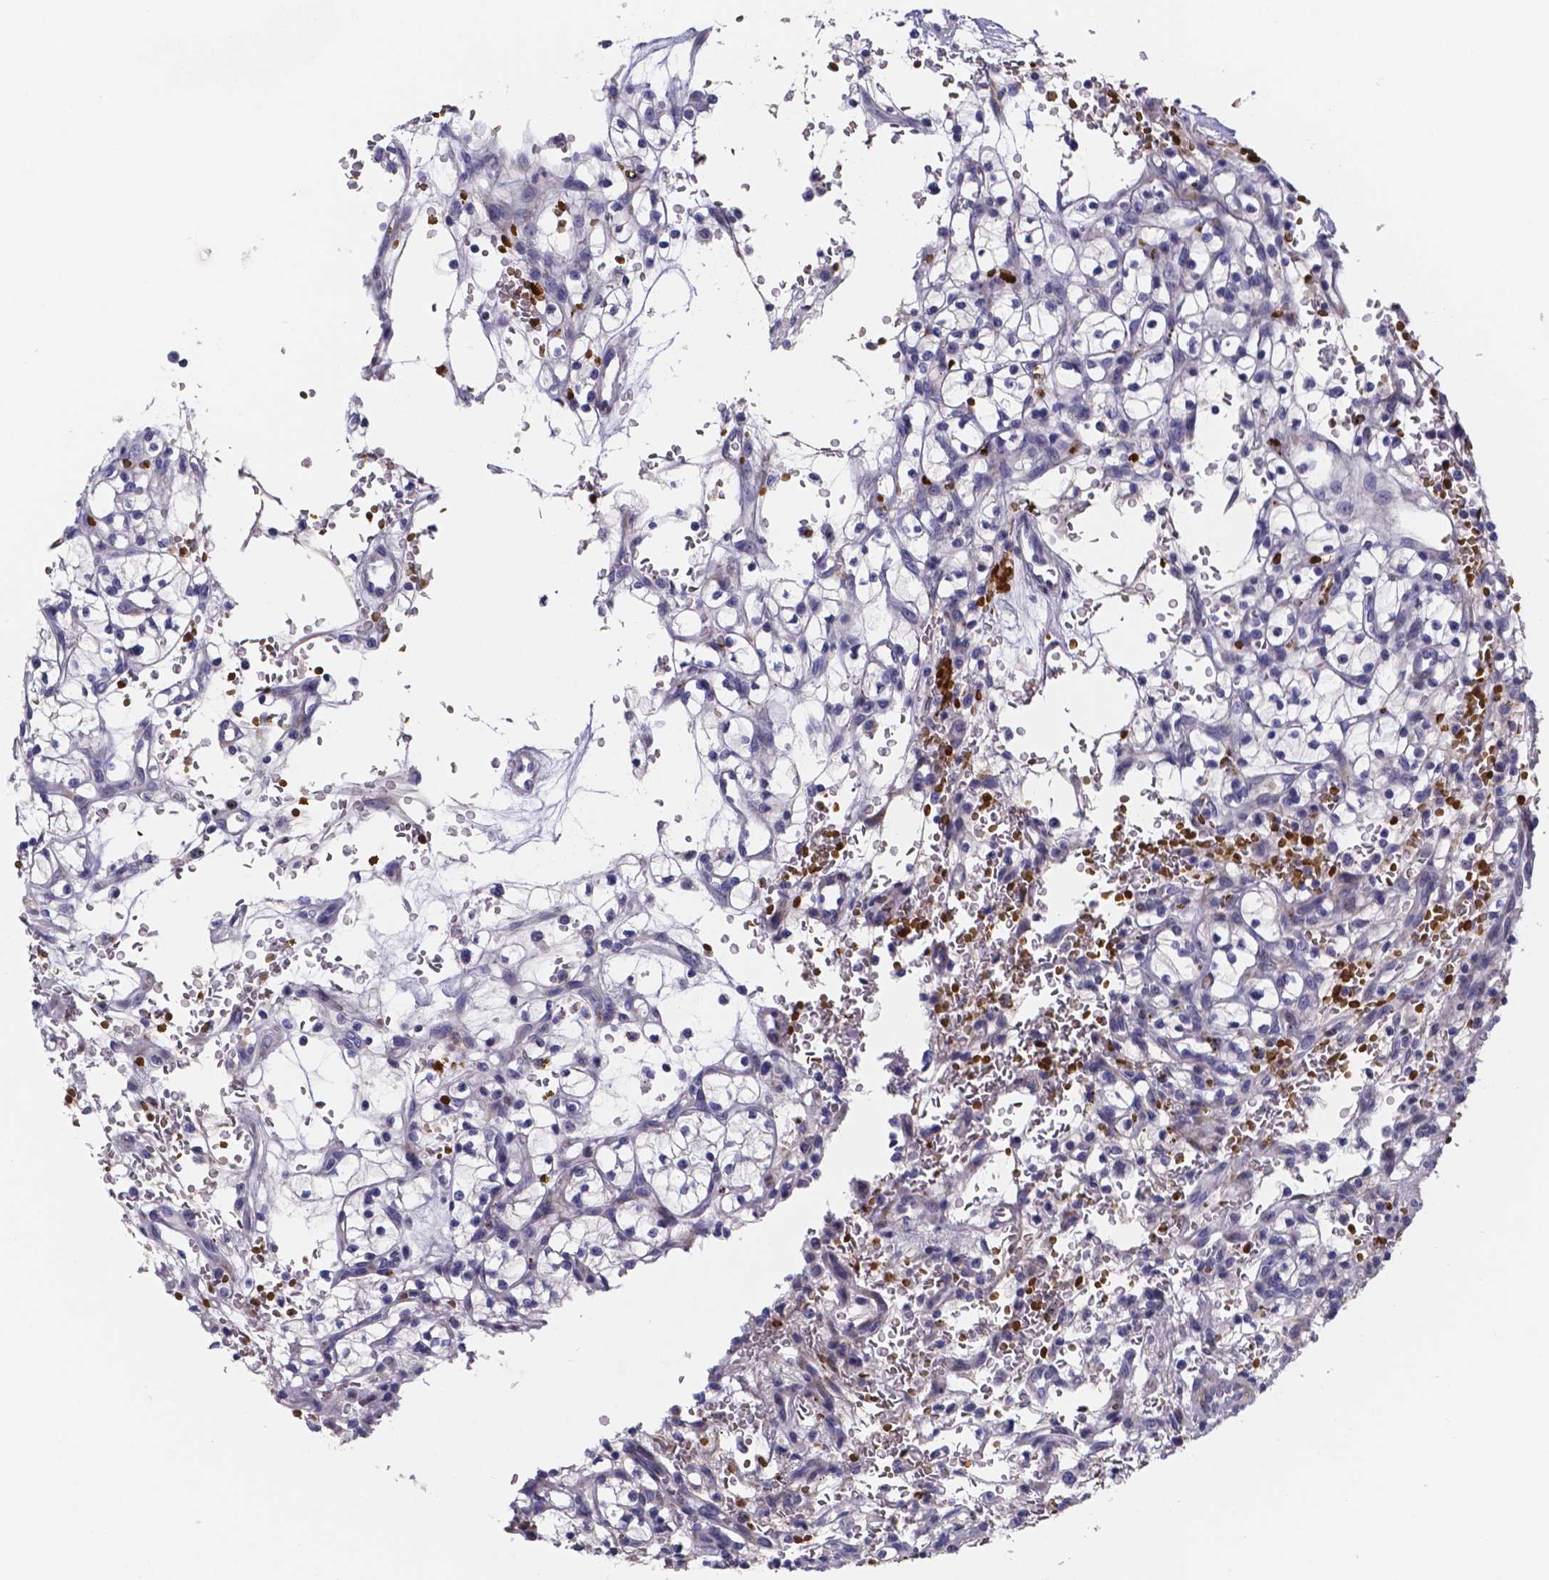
{"staining": {"intensity": "negative", "quantity": "none", "location": "none"}, "tissue": "renal cancer", "cell_type": "Tumor cells", "image_type": "cancer", "snomed": [{"axis": "morphology", "description": "Adenocarcinoma, NOS"}, {"axis": "topography", "description": "Kidney"}], "caption": "Immunohistochemistry photomicrograph of neoplastic tissue: renal cancer stained with DAB (3,3'-diaminobenzidine) displays no significant protein staining in tumor cells.", "gene": "GABRA3", "patient": {"sex": "female", "age": 64}}